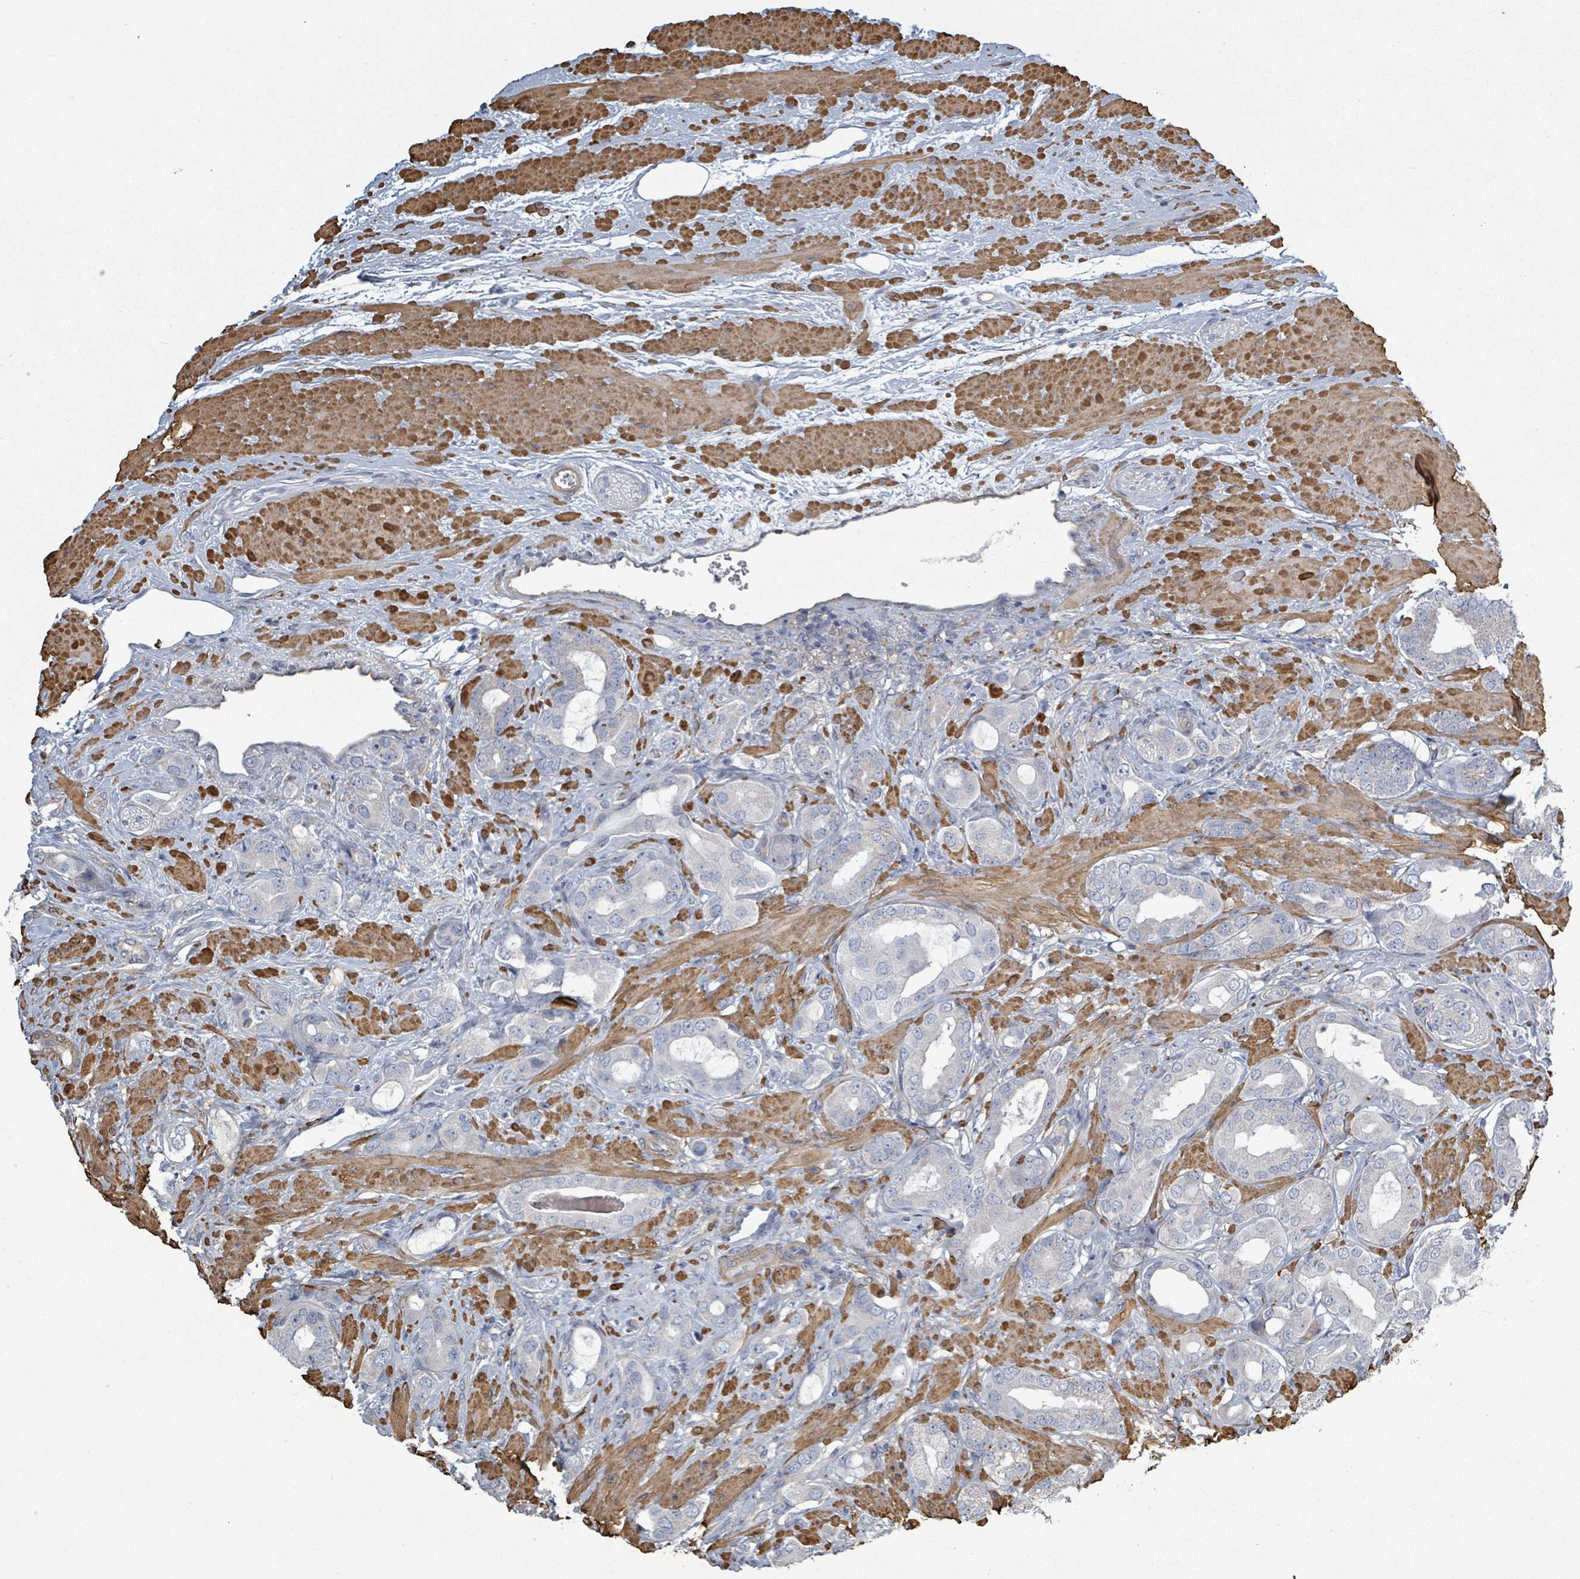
{"staining": {"intensity": "negative", "quantity": "none", "location": "none"}, "tissue": "prostate cancer", "cell_type": "Tumor cells", "image_type": "cancer", "snomed": [{"axis": "morphology", "description": "Adenocarcinoma, Low grade"}, {"axis": "topography", "description": "Prostate"}], "caption": "The photomicrograph displays no significant staining in tumor cells of low-grade adenocarcinoma (prostate).", "gene": "ADCK1", "patient": {"sex": "male", "age": 57}}